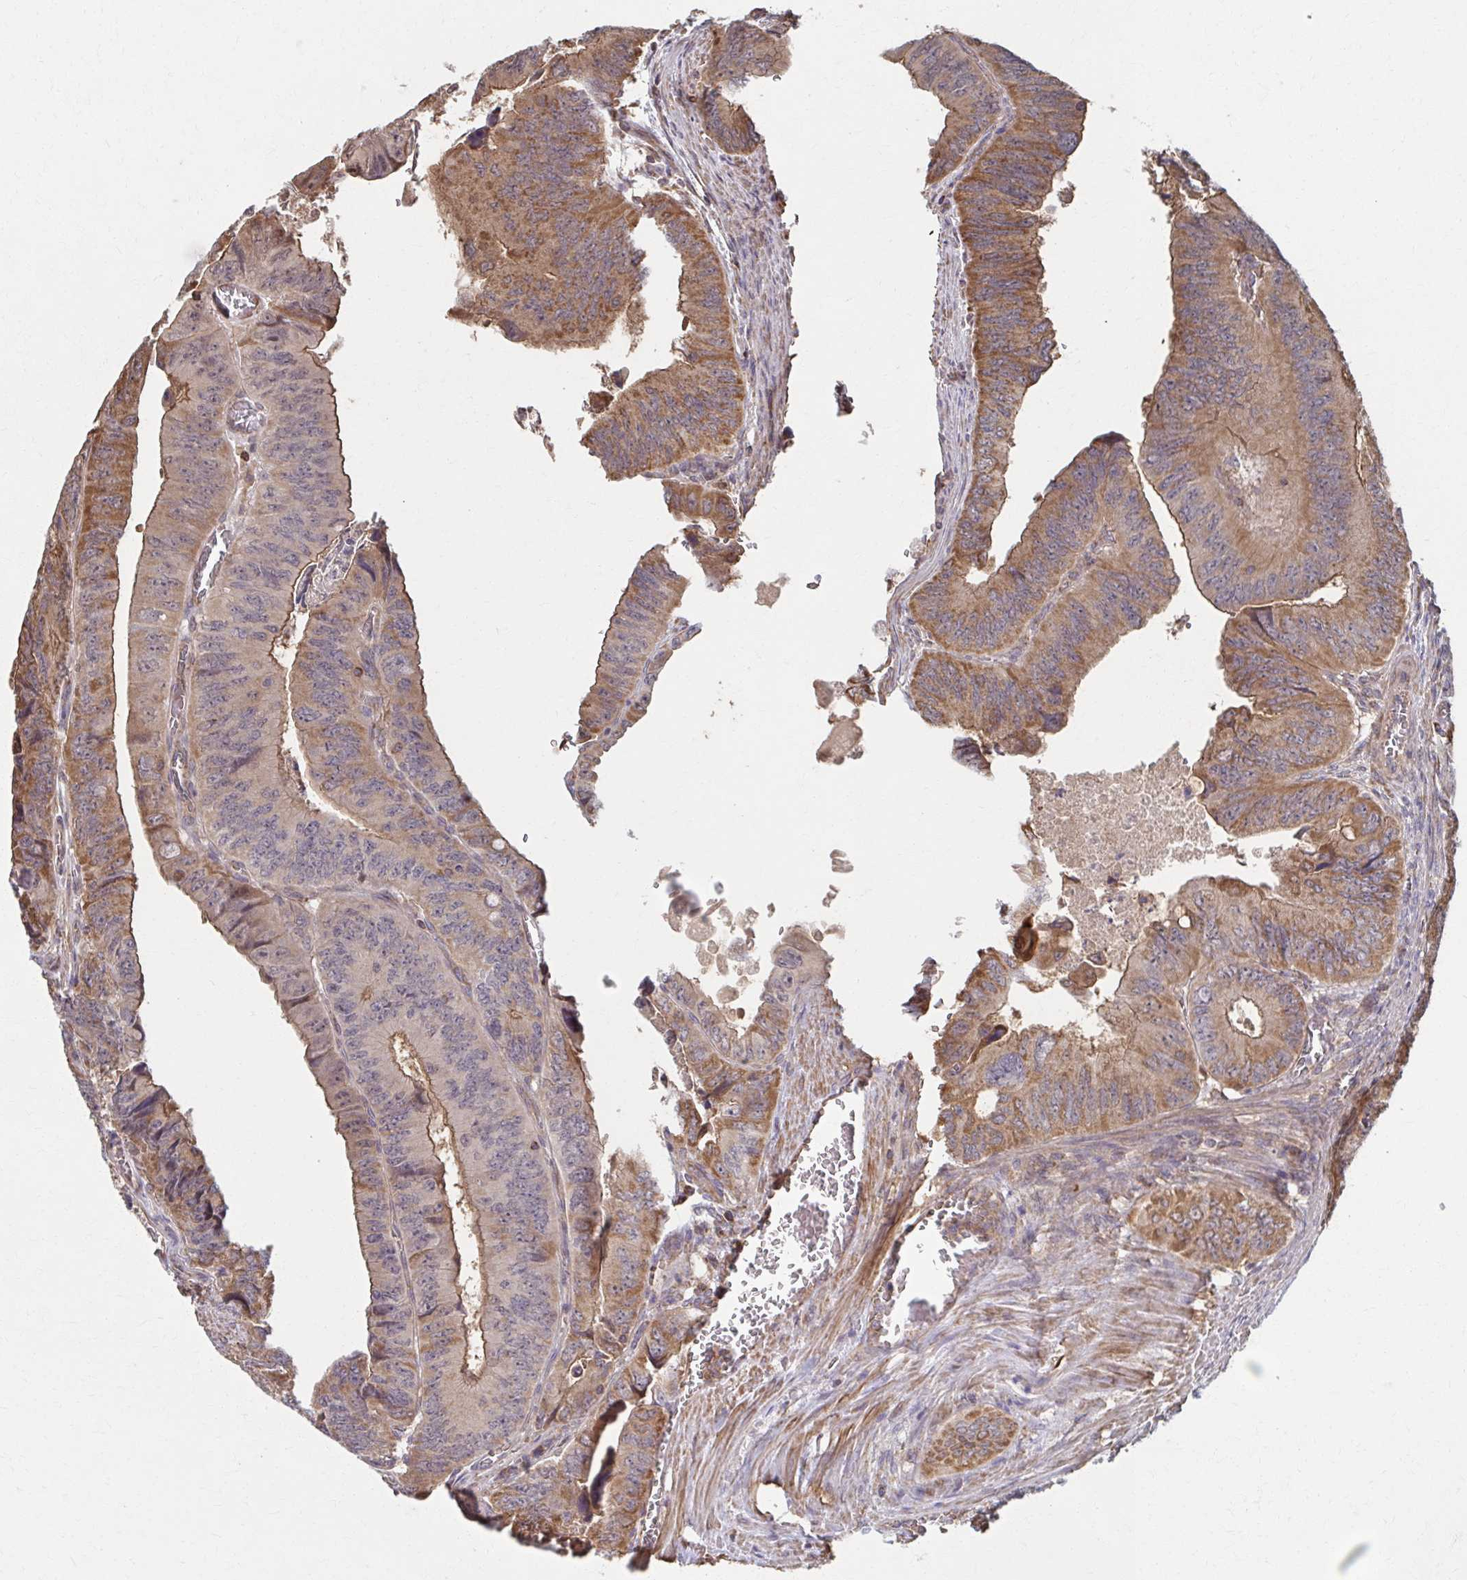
{"staining": {"intensity": "moderate", "quantity": ">75%", "location": "cytoplasmic/membranous"}, "tissue": "colorectal cancer", "cell_type": "Tumor cells", "image_type": "cancer", "snomed": [{"axis": "morphology", "description": "Adenocarcinoma, NOS"}, {"axis": "topography", "description": "Colon"}], "caption": "Immunohistochemical staining of colorectal adenocarcinoma reveals medium levels of moderate cytoplasmic/membranous expression in about >75% of tumor cells.", "gene": "KLHL34", "patient": {"sex": "female", "age": 84}}